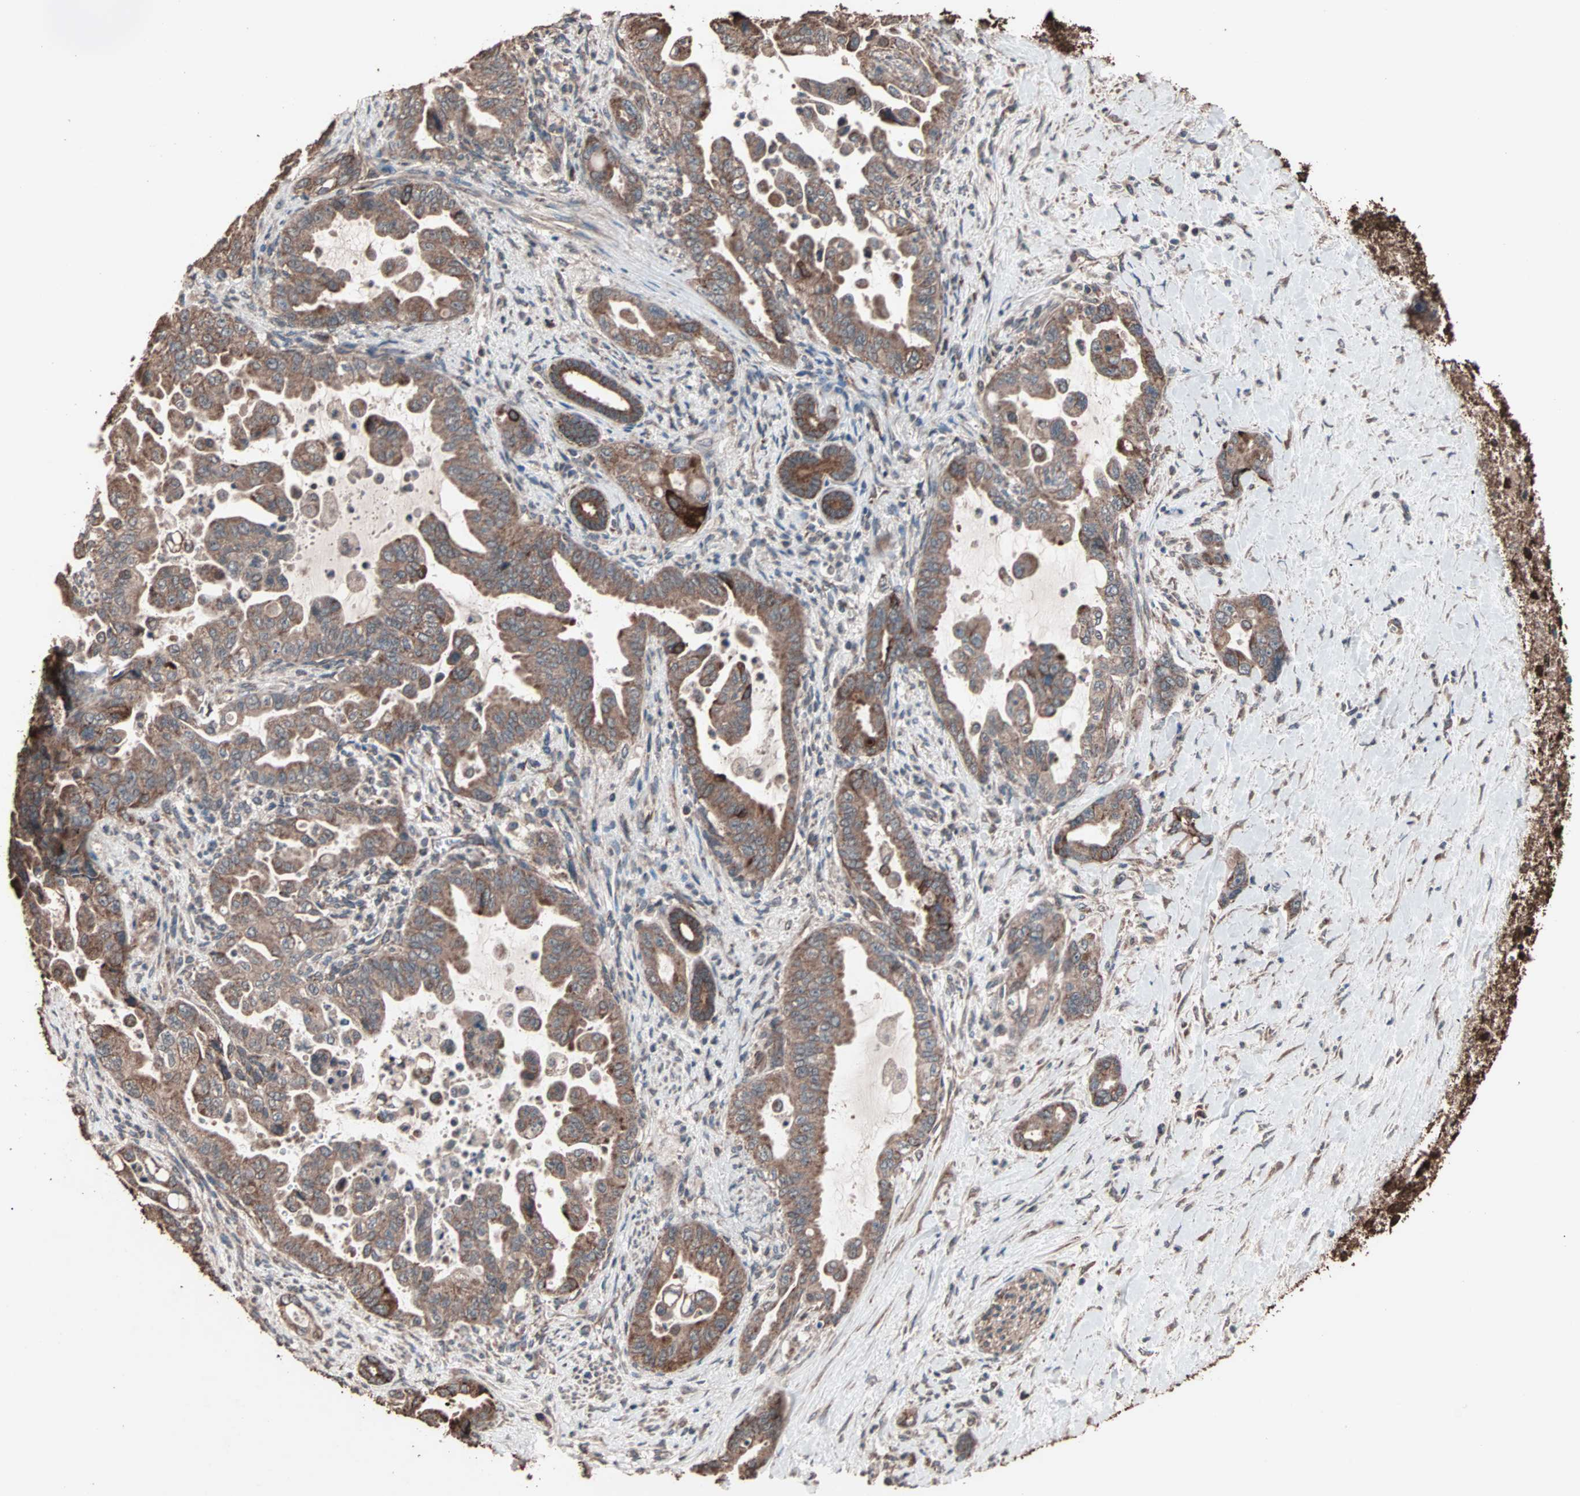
{"staining": {"intensity": "moderate", "quantity": ">75%", "location": "cytoplasmic/membranous"}, "tissue": "pancreatic cancer", "cell_type": "Tumor cells", "image_type": "cancer", "snomed": [{"axis": "morphology", "description": "Adenocarcinoma, NOS"}, {"axis": "topography", "description": "Pancreas"}], "caption": "Tumor cells demonstrate medium levels of moderate cytoplasmic/membranous positivity in approximately >75% of cells in human pancreatic adenocarcinoma. The staining is performed using DAB brown chromogen to label protein expression. The nuclei are counter-stained blue using hematoxylin.", "gene": "MRPL2", "patient": {"sex": "male", "age": 70}}